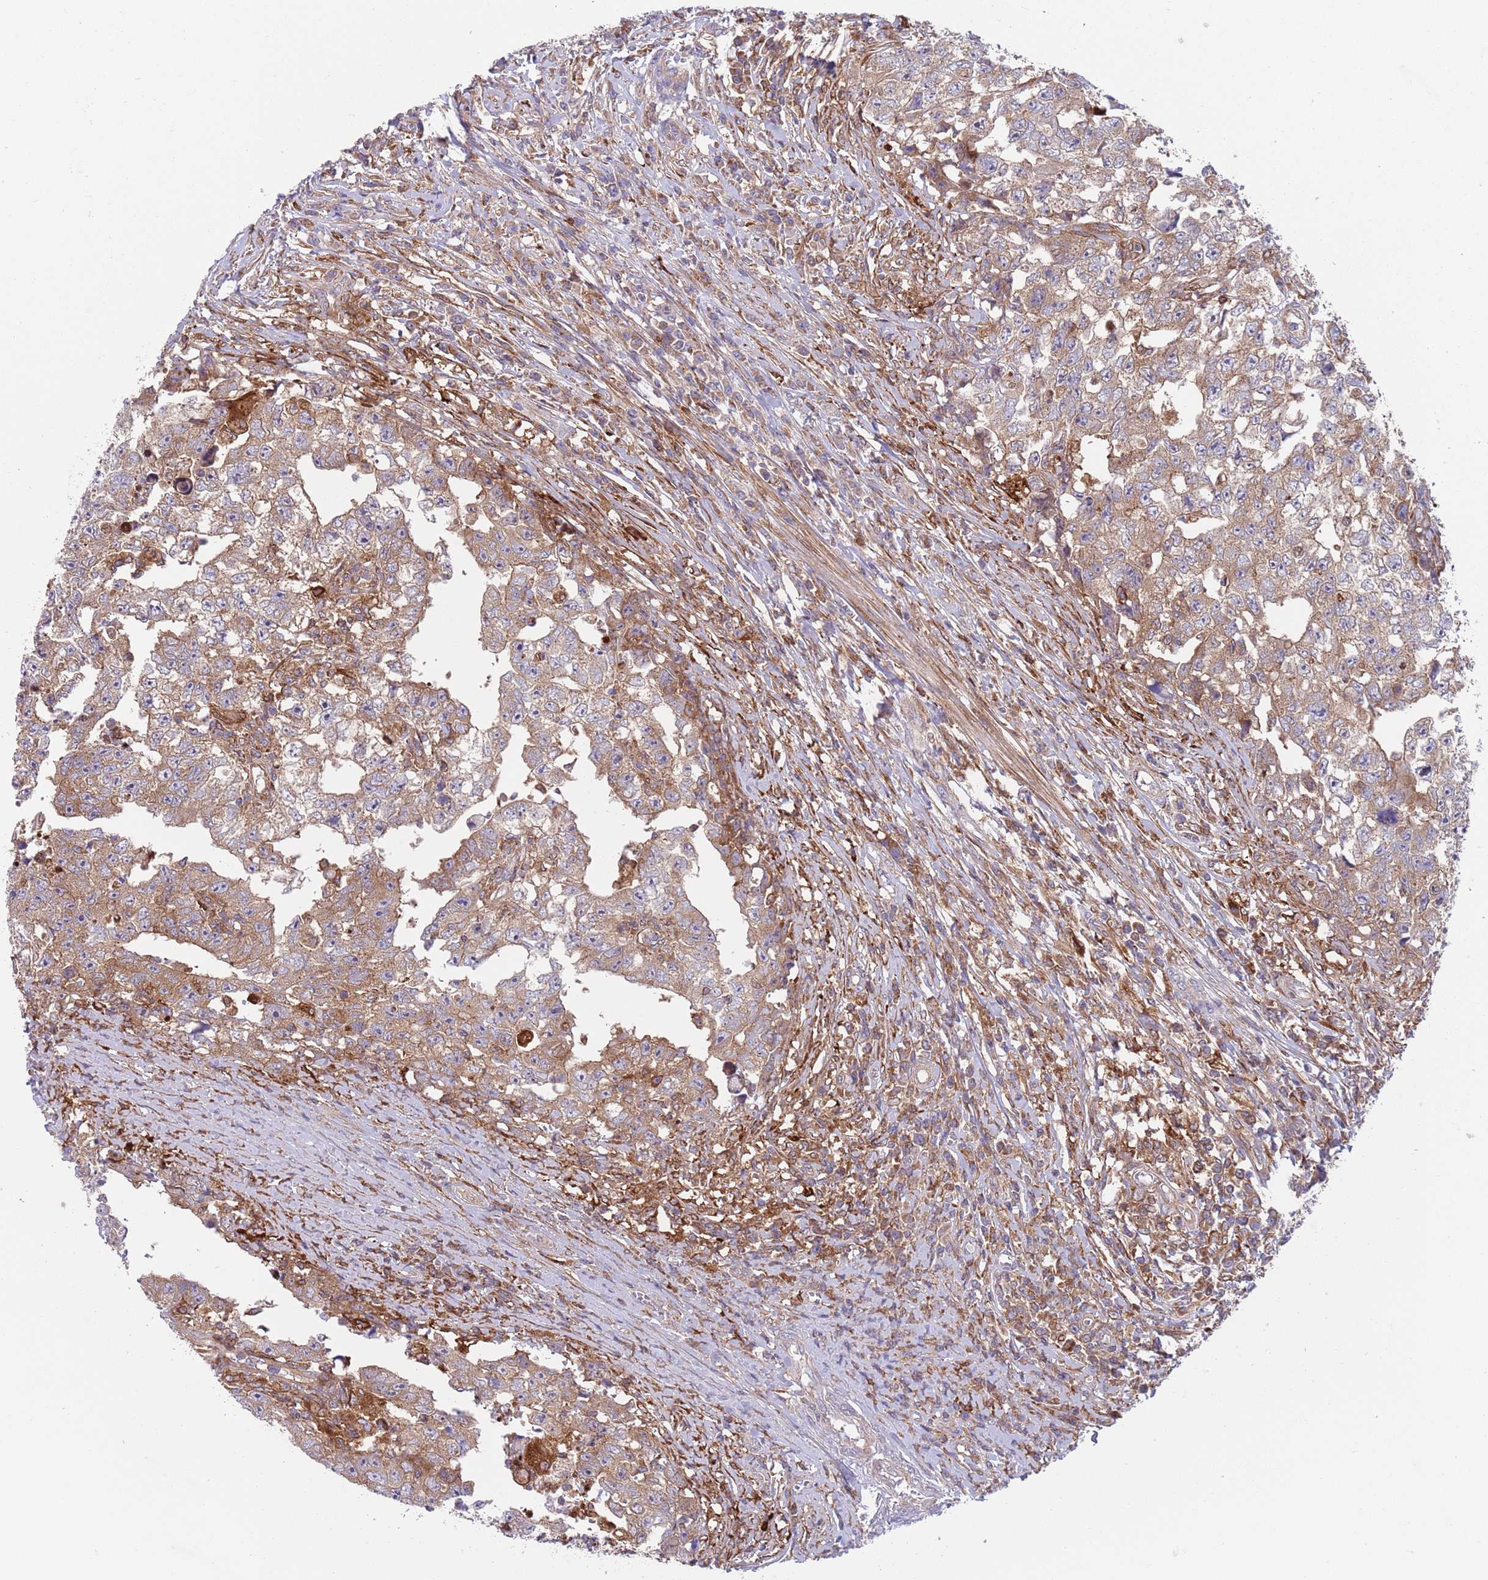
{"staining": {"intensity": "moderate", "quantity": "25%-75%", "location": "cytoplasmic/membranous"}, "tissue": "testis cancer", "cell_type": "Tumor cells", "image_type": "cancer", "snomed": [{"axis": "morphology", "description": "Carcinoma, Embryonal, NOS"}, {"axis": "topography", "description": "Testis"}], "caption": "Tumor cells exhibit moderate cytoplasmic/membranous expression in approximately 25%-75% of cells in embryonal carcinoma (testis).", "gene": "ZMYM5", "patient": {"sex": "male", "age": 25}}